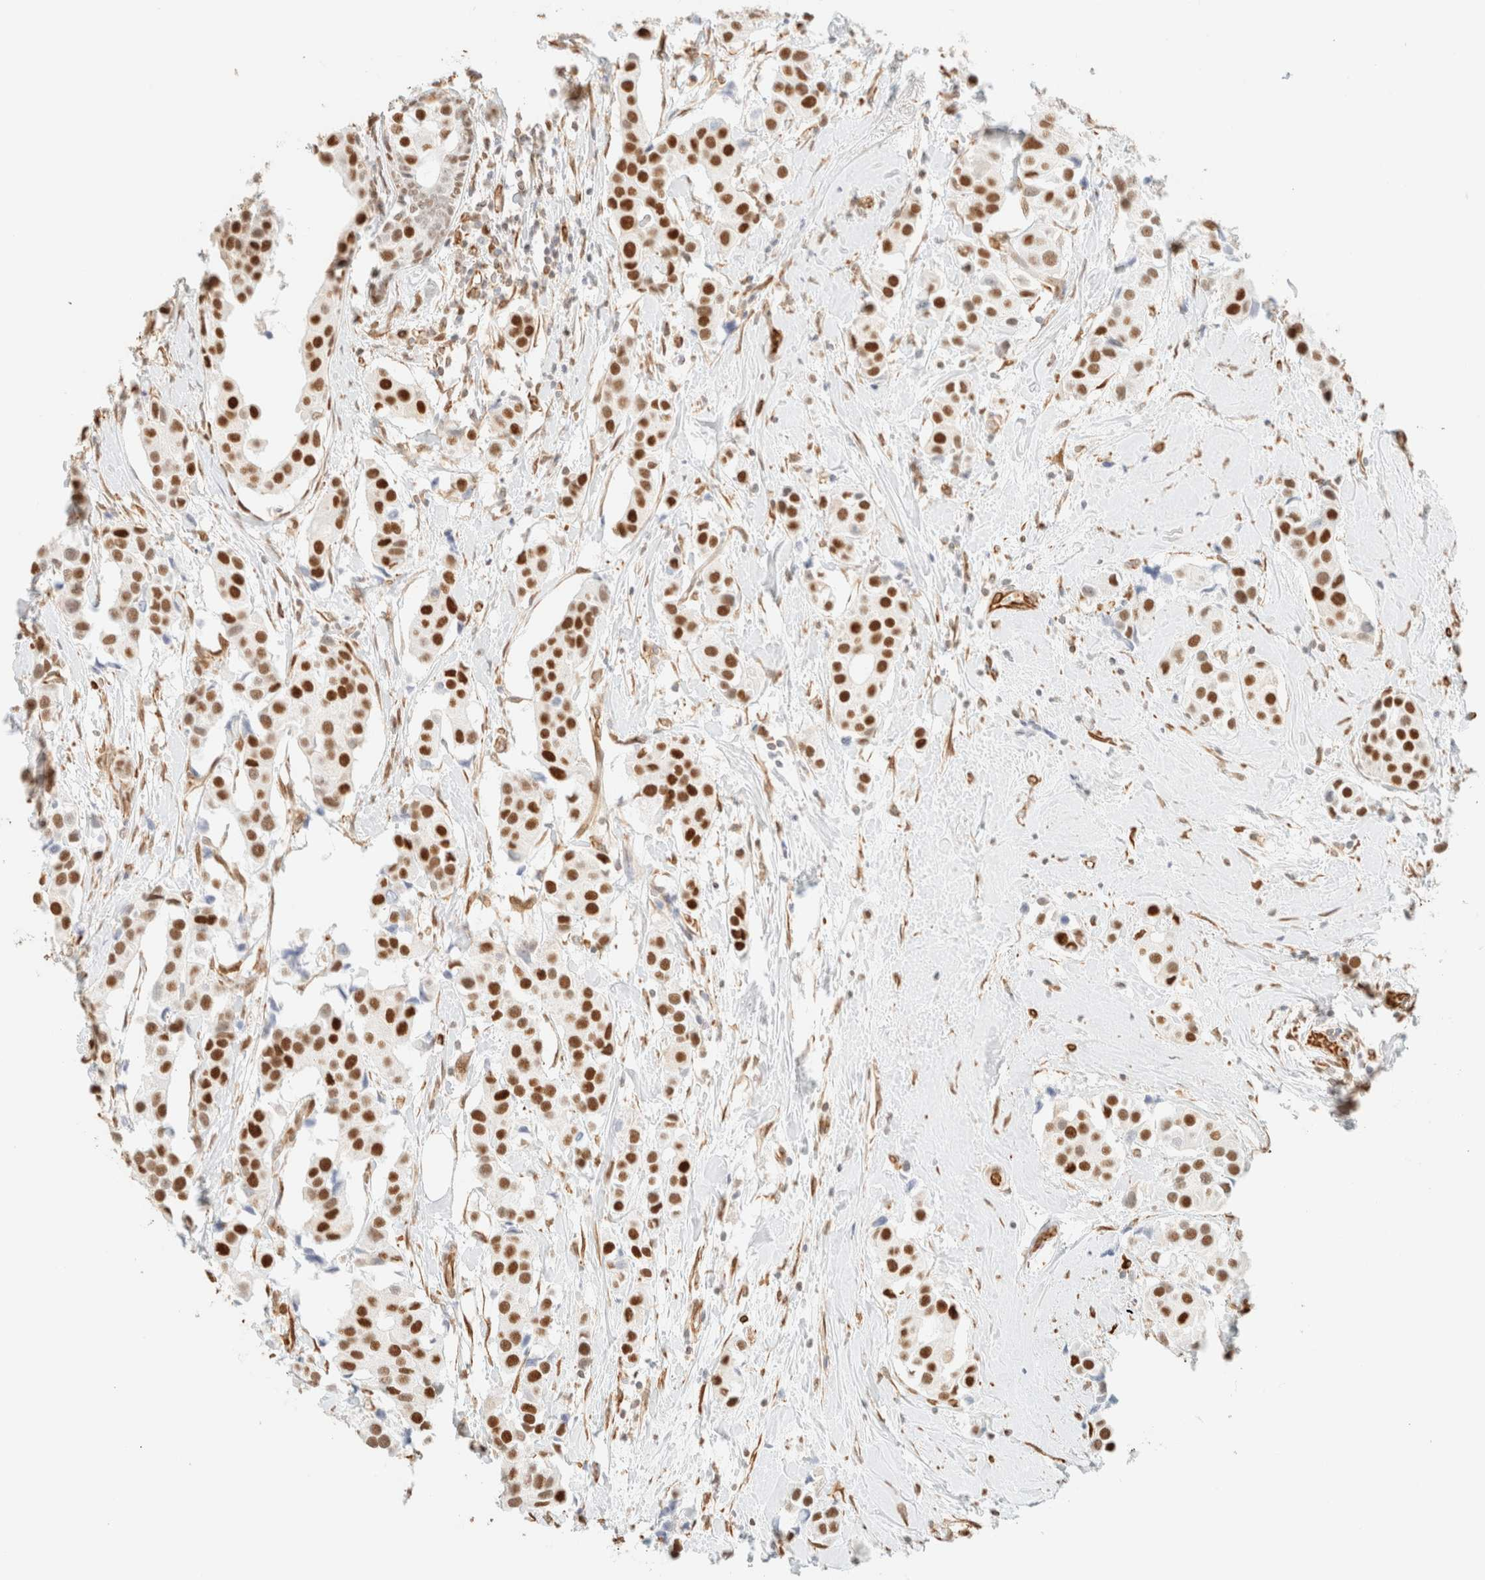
{"staining": {"intensity": "strong", "quantity": ">75%", "location": "nuclear"}, "tissue": "breast cancer", "cell_type": "Tumor cells", "image_type": "cancer", "snomed": [{"axis": "morphology", "description": "Normal tissue, NOS"}, {"axis": "morphology", "description": "Duct carcinoma"}, {"axis": "topography", "description": "Breast"}], "caption": "The photomicrograph shows staining of breast cancer (intraductal carcinoma), revealing strong nuclear protein positivity (brown color) within tumor cells. (IHC, brightfield microscopy, high magnification).", "gene": "ZSCAN18", "patient": {"sex": "female", "age": 39}}